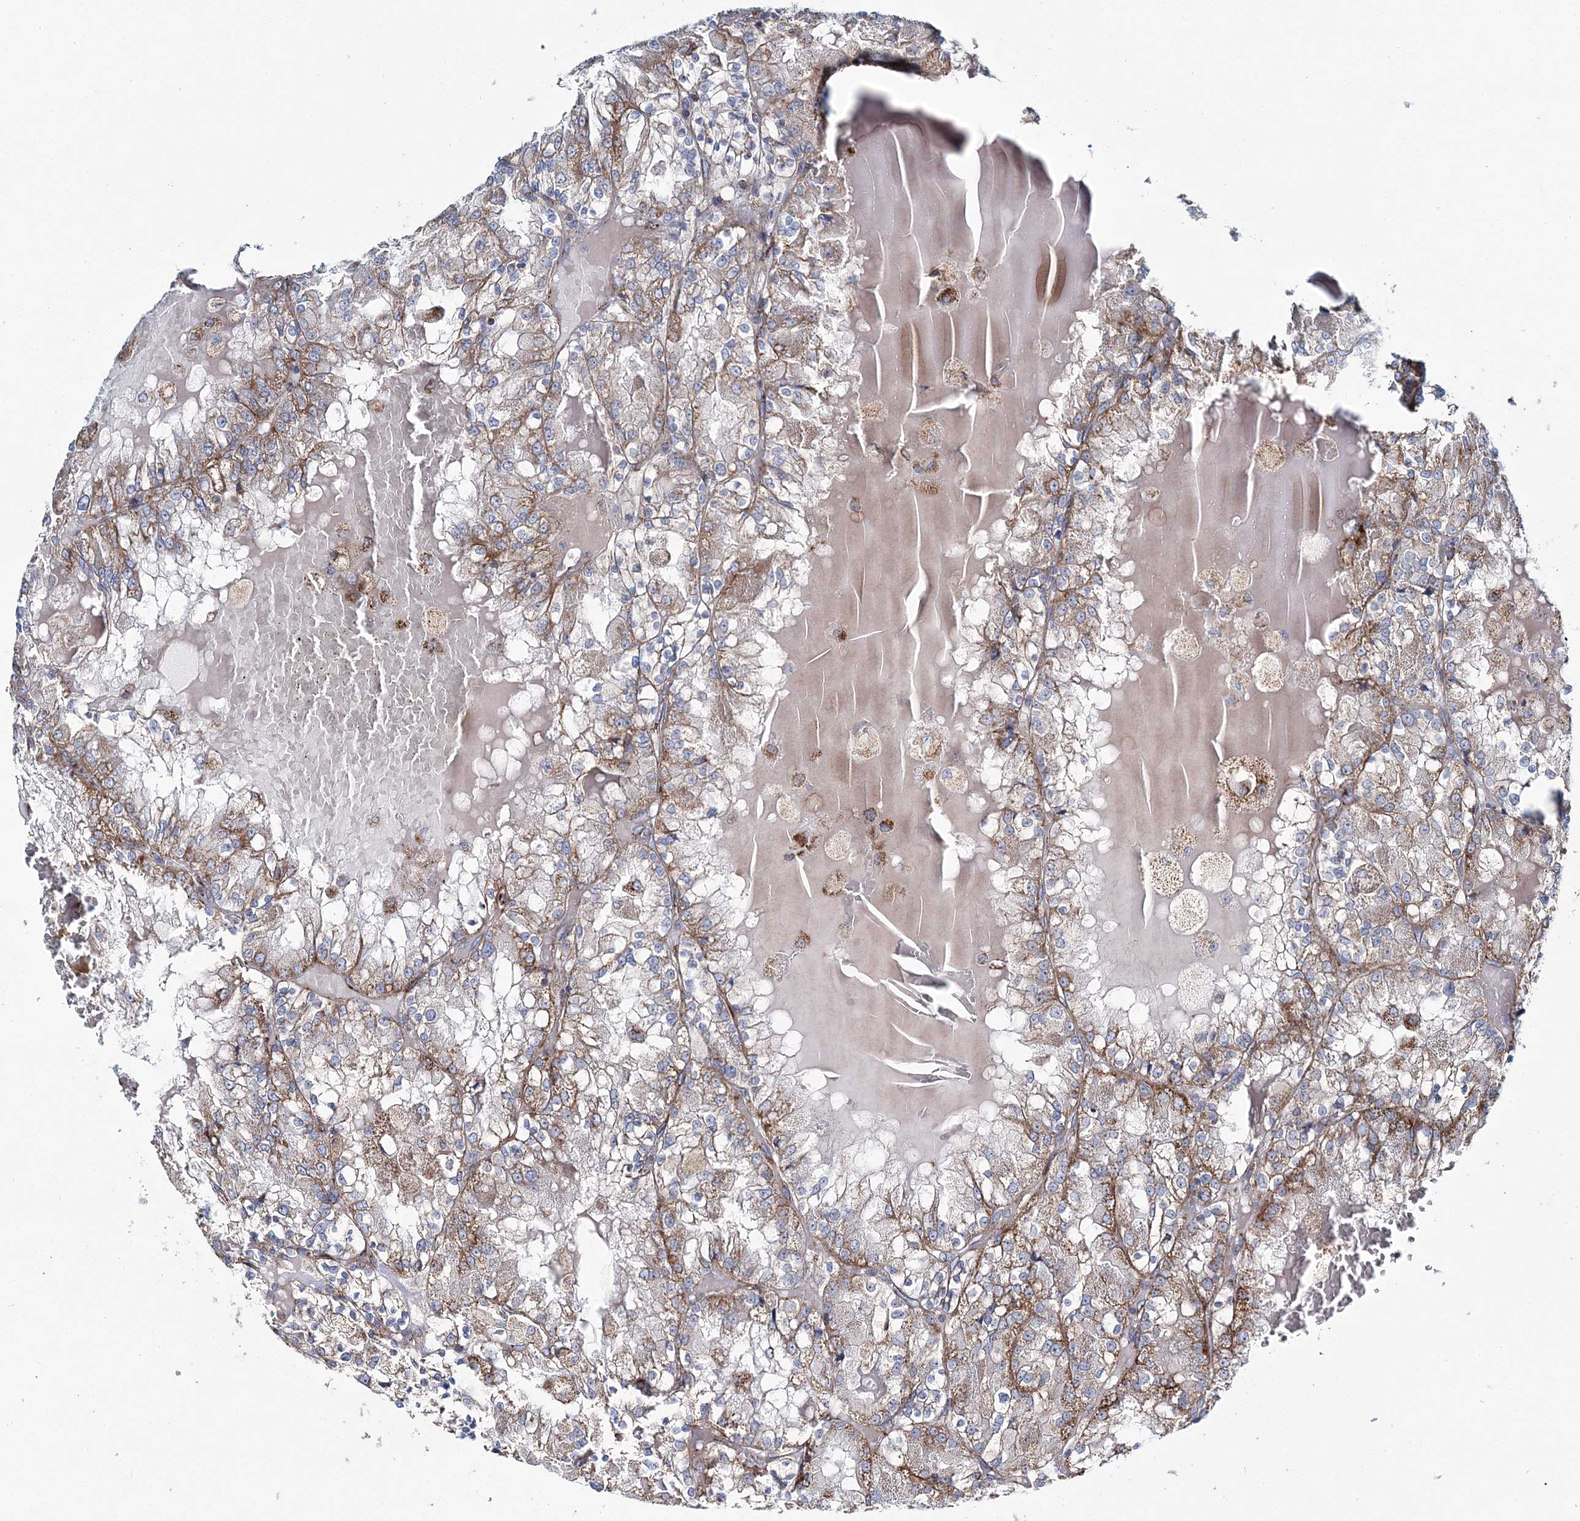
{"staining": {"intensity": "moderate", "quantity": ">75%", "location": "cytoplasmic/membranous"}, "tissue": "renal cancer", "cell_type": "Tumor cells", "image_type": "cancer", "snomed": [{"axis": "morphology", "description": "Adenocarcinoma, NOS"}, {"axis": "topography", "description": "Kidney"}], "caption": "Human renal cancer (adenocarcinoma) stained with a brown dye displays moderate cytoplasmic/membranous positive expression in approximately >75% of tumor cells.", "gene": "ARHGAP6", "patient": {"sex": "female", "age": 56}}